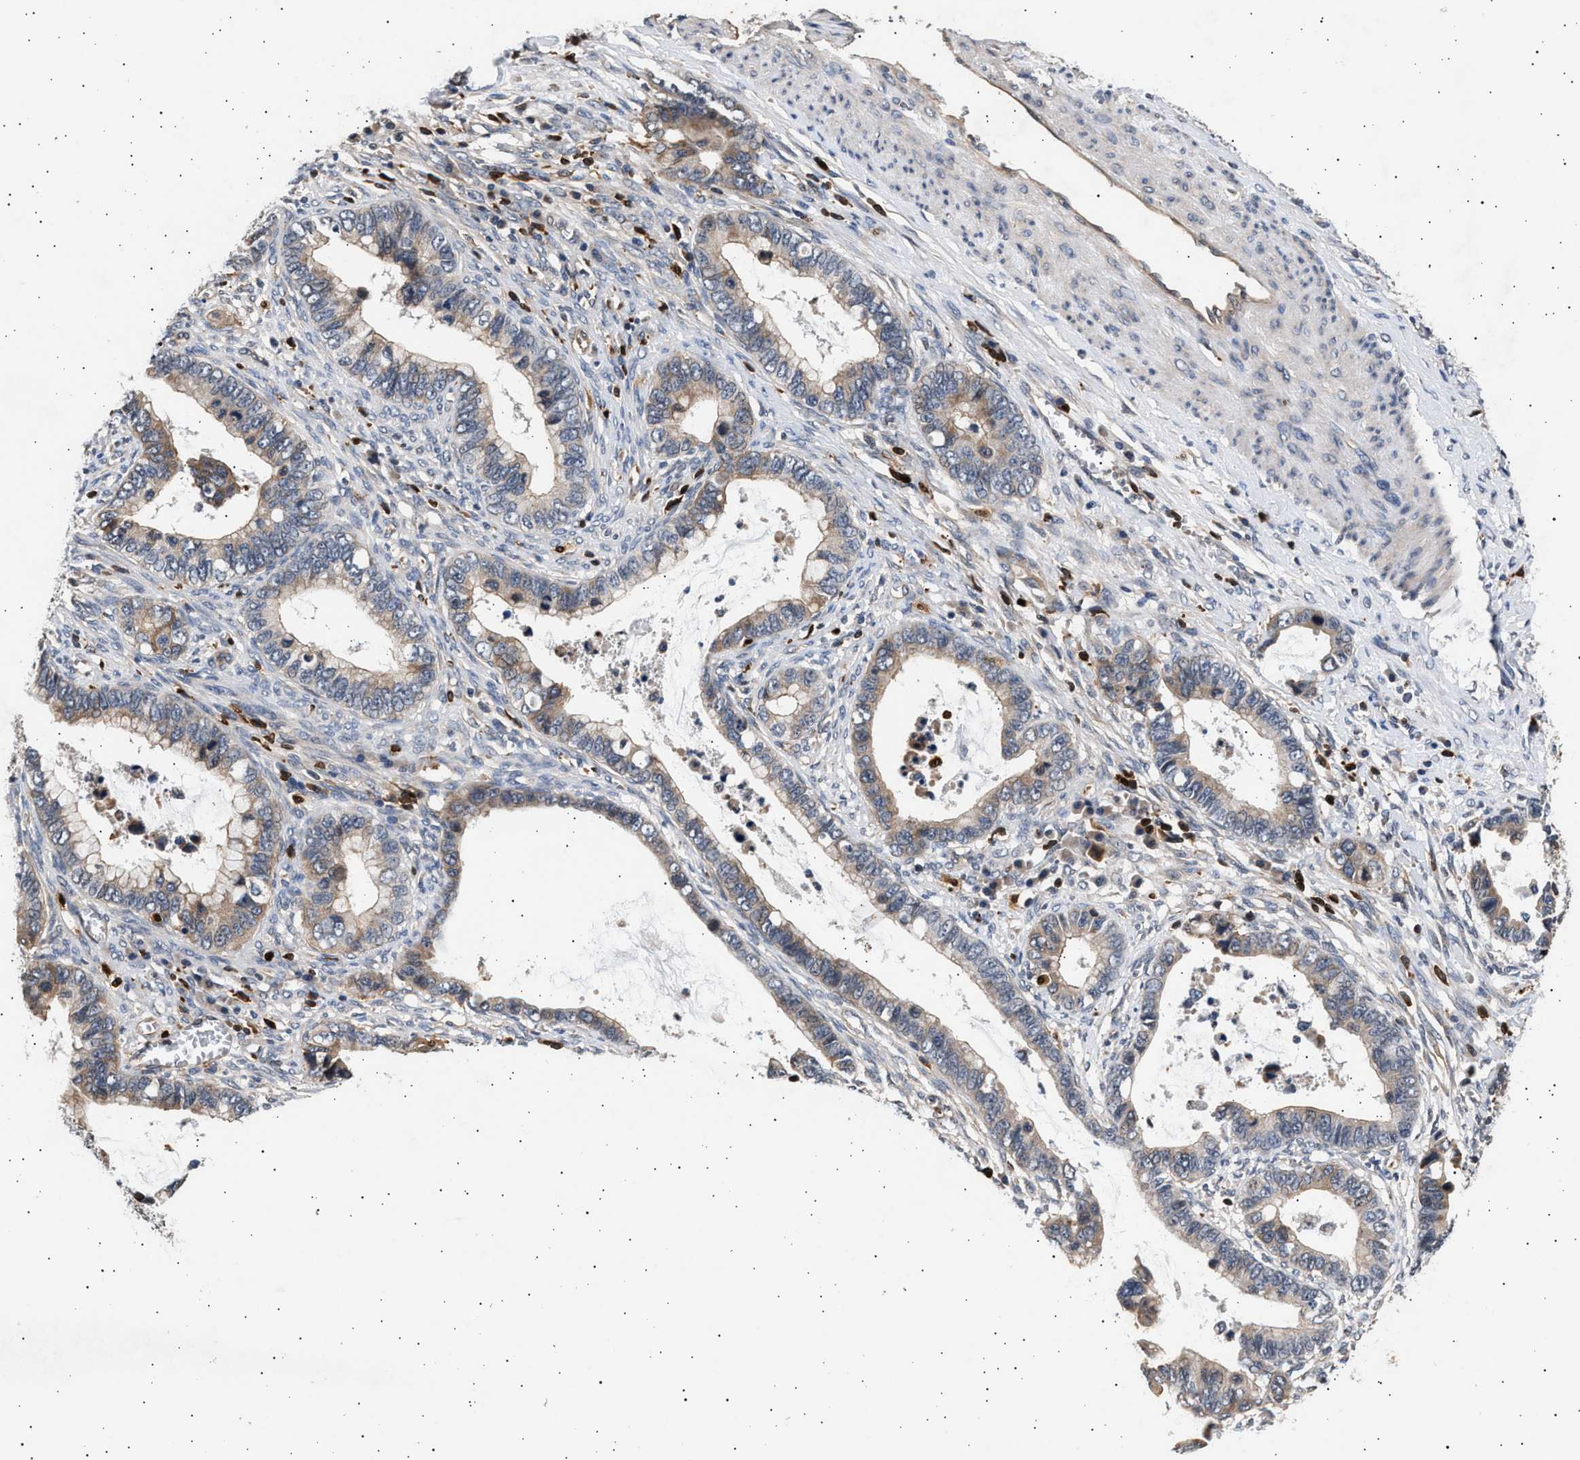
{"staining": {"intensity": "weak", "quantity": ">75%", "location": "cytoplasmic/membranous"}, "tissue": "cervical cancer", "cell_type": "Tumor cells", "image_type": "cancer", "snomed": [{"axis": "morphology", "description": "Adenocarcinoma, NOS"}, {"axis": "topography", "description": "Cervix"}], "caption": "Brown immunohistochemical staining in cervical cancer (adenocarcinoma) demonstrates weak cytoplasmic/membranous expression in approximately >75% of tumor cells.", "gene": "GRAP2", "patient": {"sex": "female", "age": 44}}